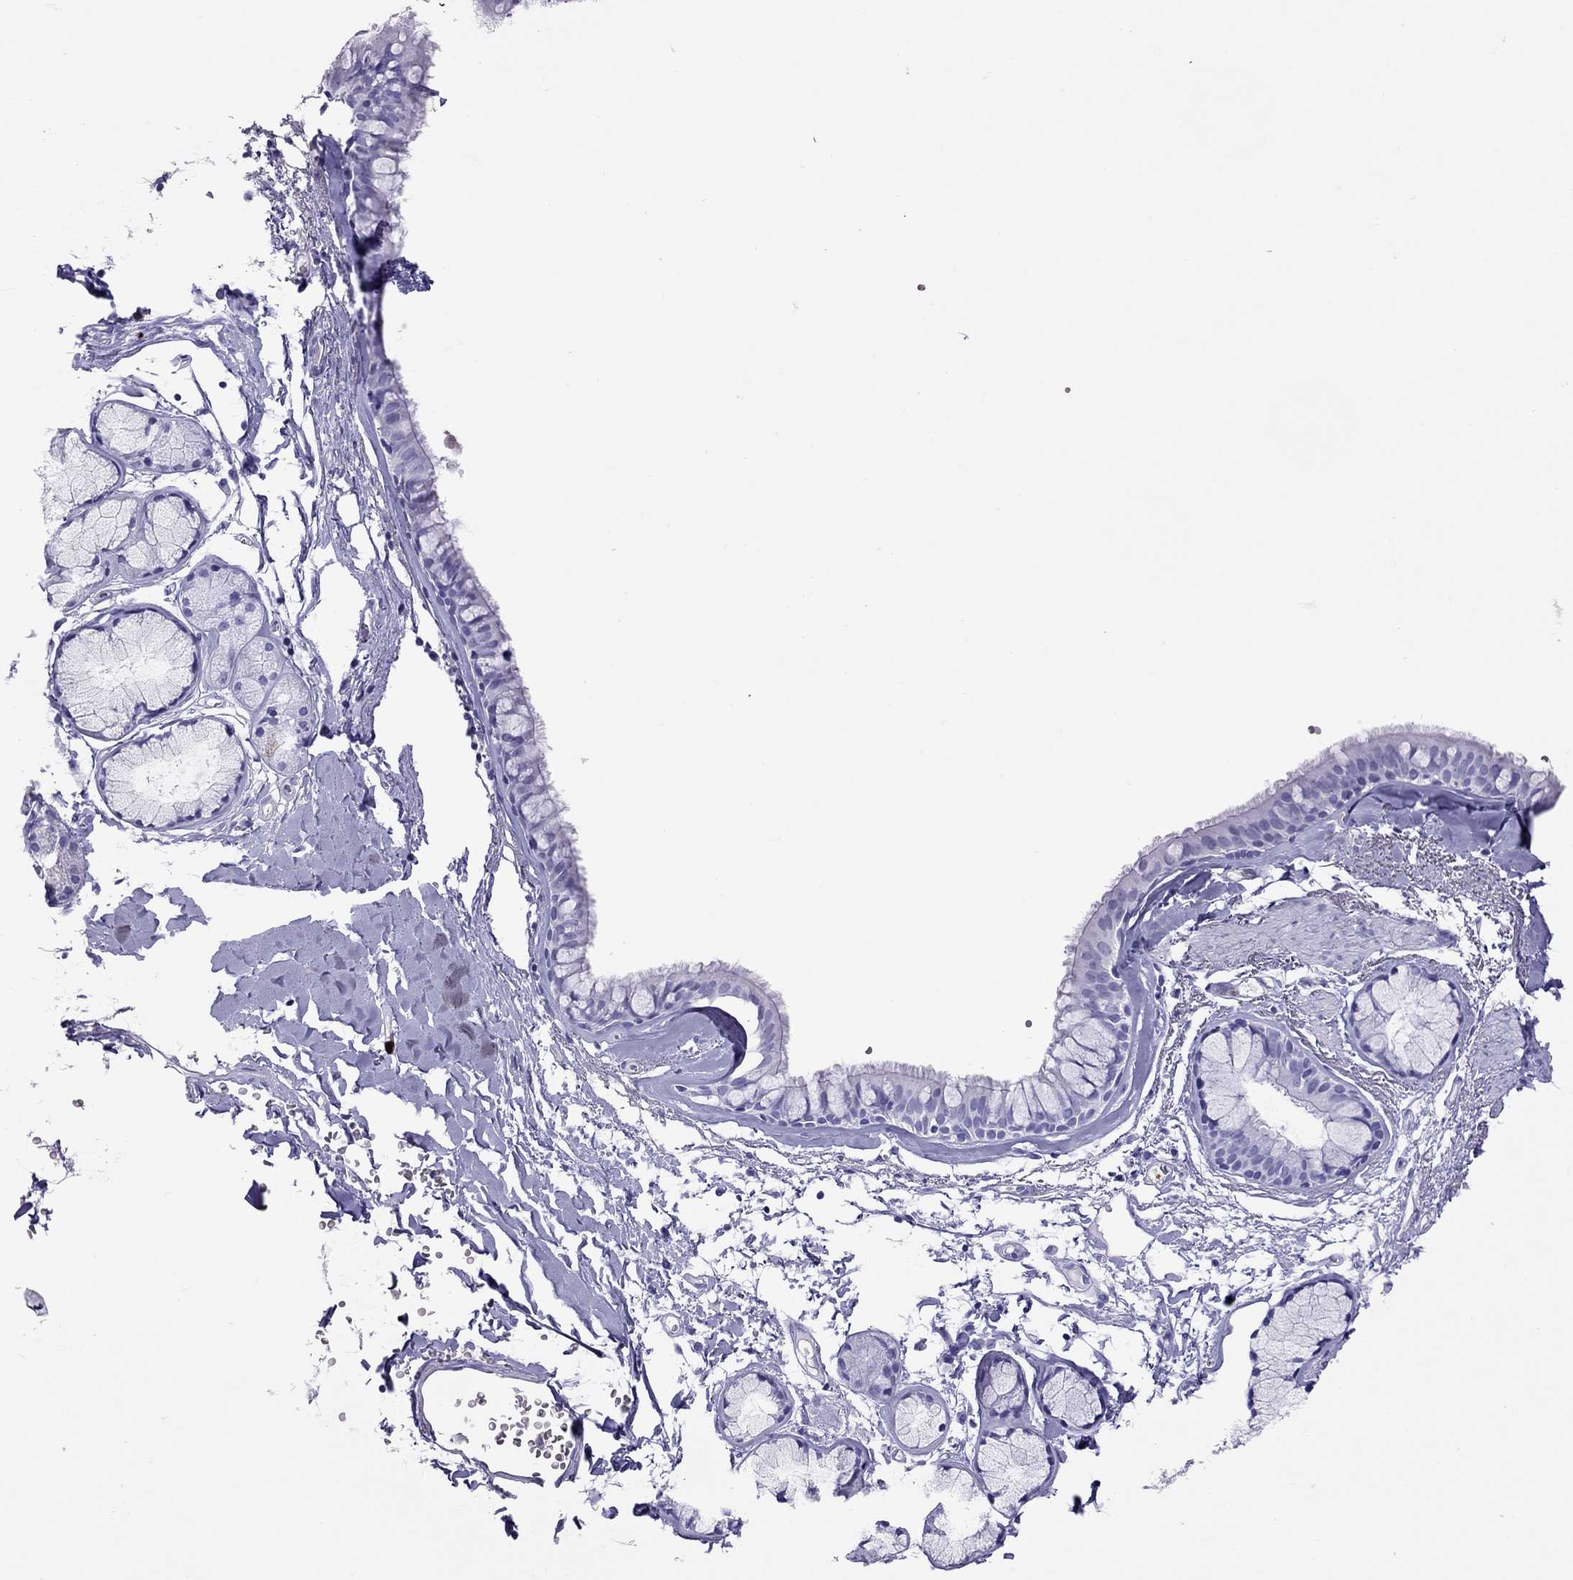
{"staining": {"intensity": "negative", "quantity": "none", "location": "none"}, "tissue": "bronchus", "cell_type": "Respiratory epithelial cells", "image_type": "normal", "snomed": [{"axis": "morphology", "description": "Normal tissue, NOS"}, {"axis": "morphology", "description": "Squamous cell carcinoma, NOS"}, {"axis": "topography", "description": "Cartilage tissue"}, {"axis": "topography", "description": "Bronchus"}], "caption": "The micrograph reveals no significant staining in respiratory epithelial cells of bronchus. The staining is performed using DAB brown chromogen with nuclei counter-stained in using hematoxylin.", "gene": "SLAMF1", "patient": {"sex": "male", "age": 72}}